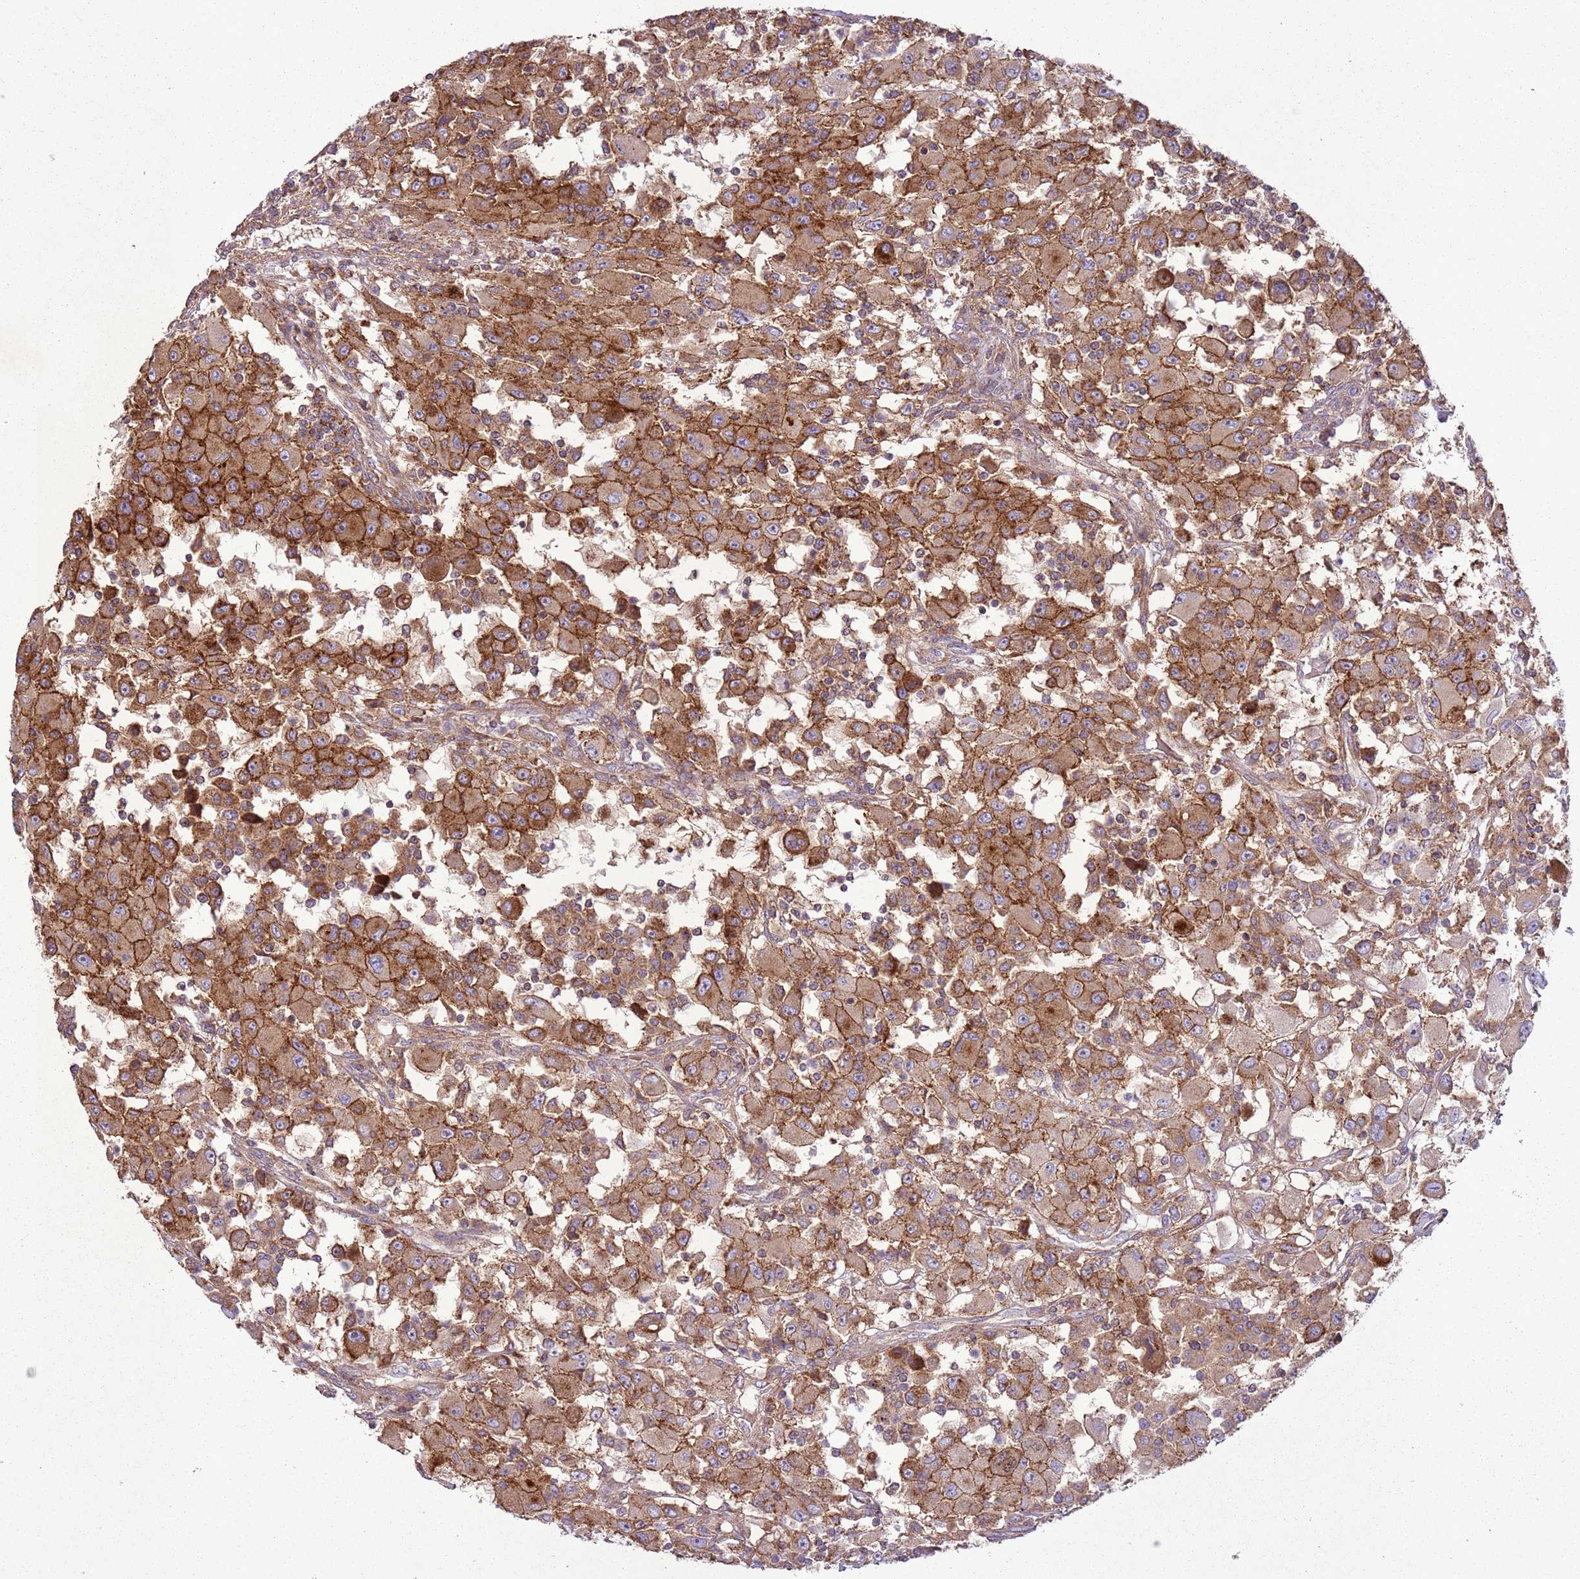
{"staining": {"intensity": "moderate", "quantity": ">75%", "location": "cytoplasmic/membranous"}, "tissue": "renal cancer", "cell_type": "Tumor cells", "image_type": "cancer", "snomed": [{"axis": "morphology", "description": "Adenocarcinoma, NOS"}, {"axis": "topography", "description": "Kidney"}], "caption": "Brown immunohistochemical staining in adenocarcinoma (renal) reveals moderate cytoplasmic/membranous positivity in approximately >75% of tumor cells.", "gene": "ANKRD24", "patient": {"sex": "female", "age": 67}}